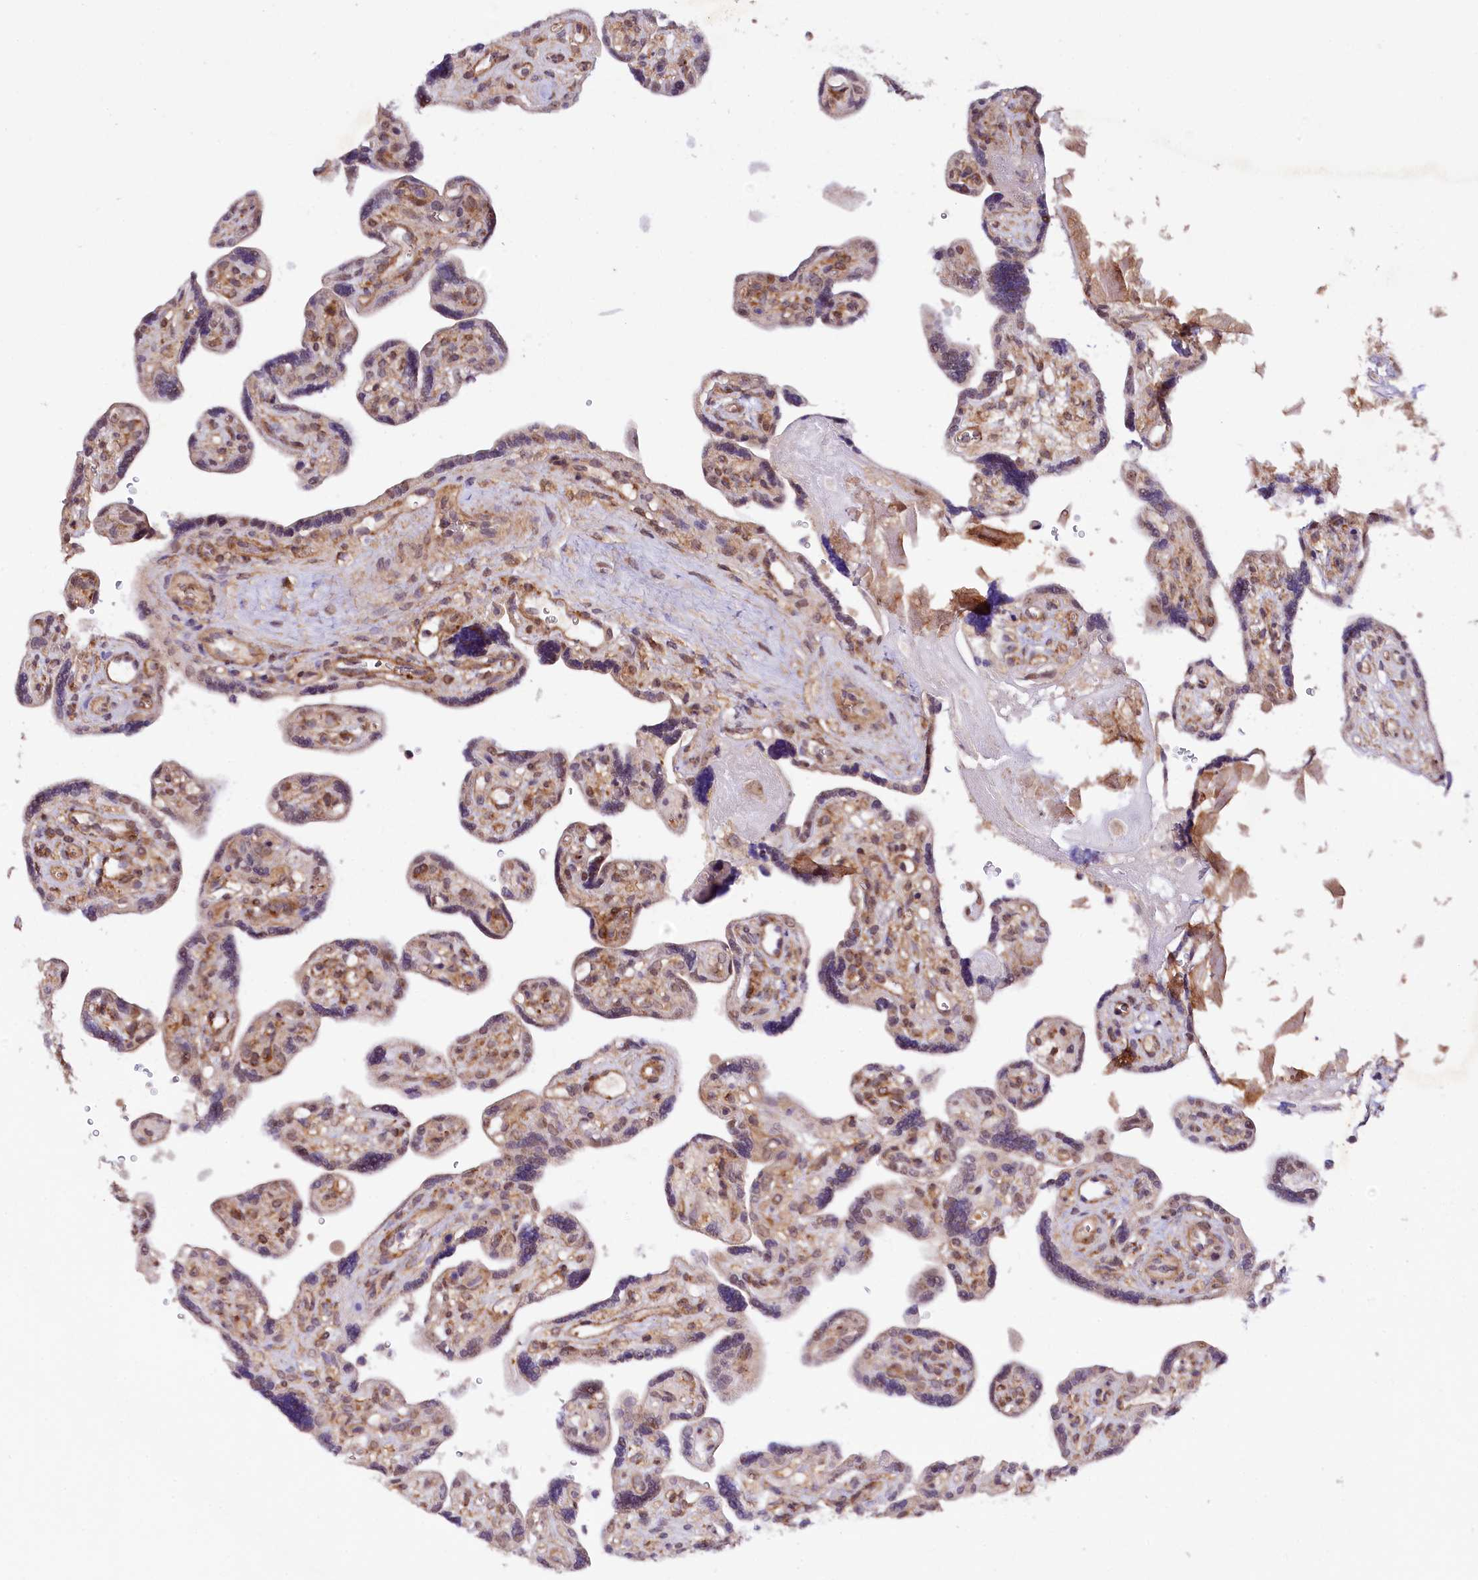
{"staining": {"intensity": "weak", "quantity": "<25%", "location": "nuclear"}, "tissue": "placenta", "cell_type": "Trophoblastic cells", "image_type": "normal", "snomed": [{"axis": "morphology", "description": "Normal tissue, NOS"}, {"axis": "topography", "description": "Placenta"}], "caption": "The photomicrograph reveals no significant staining in trophoblastic cells of placenta. Brightfield microscopy of immunohistochemistry (IHC) stained with DAB (brown) and hematoxylin (blue), captured at high magnification.", "gene": "PHLDB1", "patient": {"sex": "female", "age": 39}}